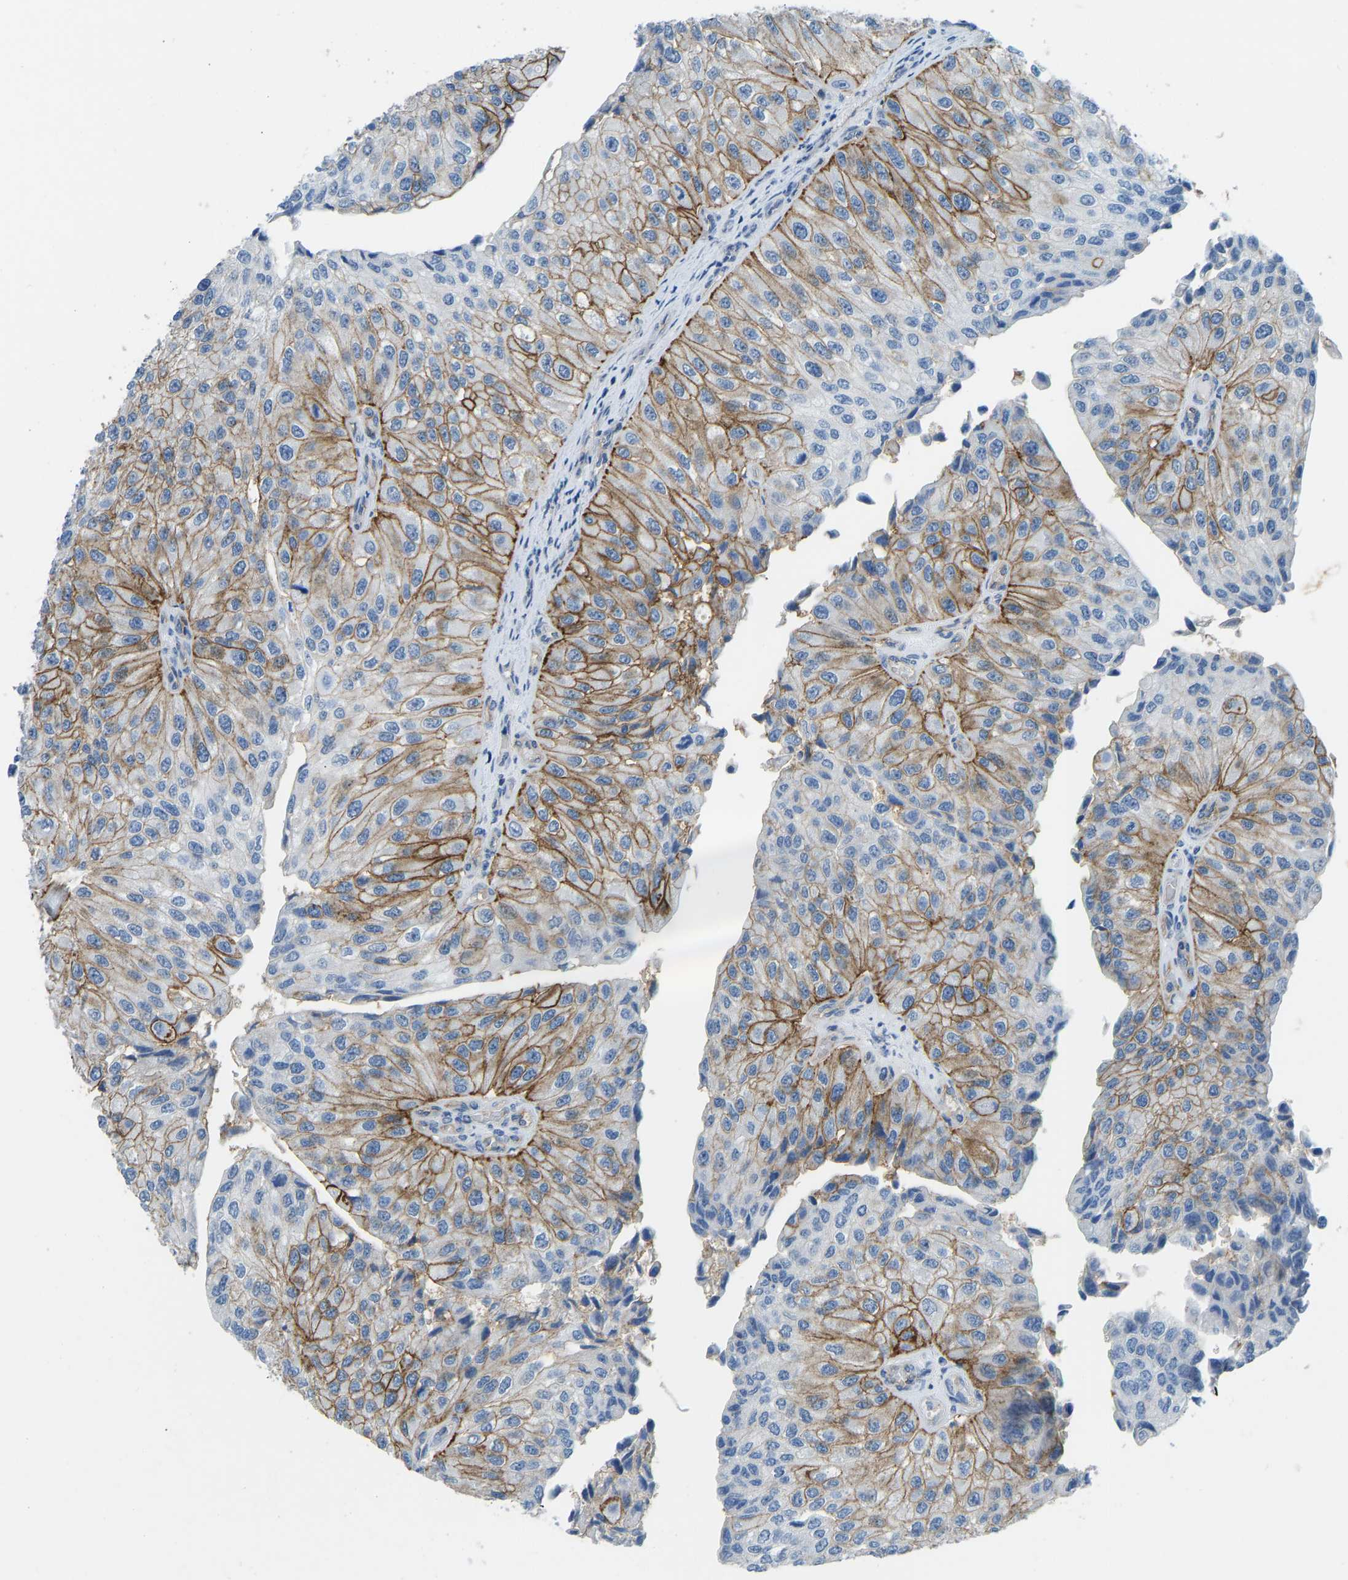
{"staining": {"intensity": "moderate", "quantity": ">75%", "location": "cytoplasmic/membranous"}, "tissue": "urothelial cancer", "cell_type": "Tumor cells", "image_type": "cancer", "snomed": [{"axis": "morphology", "description": "Urothelial carcinoma, High grade"}, {"axis": "topography", "description": "Kidney"}, {"axis": "topography", "description": "Urinary bladder"}], "caption": "Urothelial carcinoma (high-grade) was stained to show a protein in brown. There is medium levels of moderate cytoplasmic/membranous staining in about >75% of tumor cells. The staining is performed using DAB brown chromogen to label protein expression. The nuclei are counter-stained blue using hematoxylin.", "gene": "ATP1A1", "patient": {"sex": "male", "age": 77}}